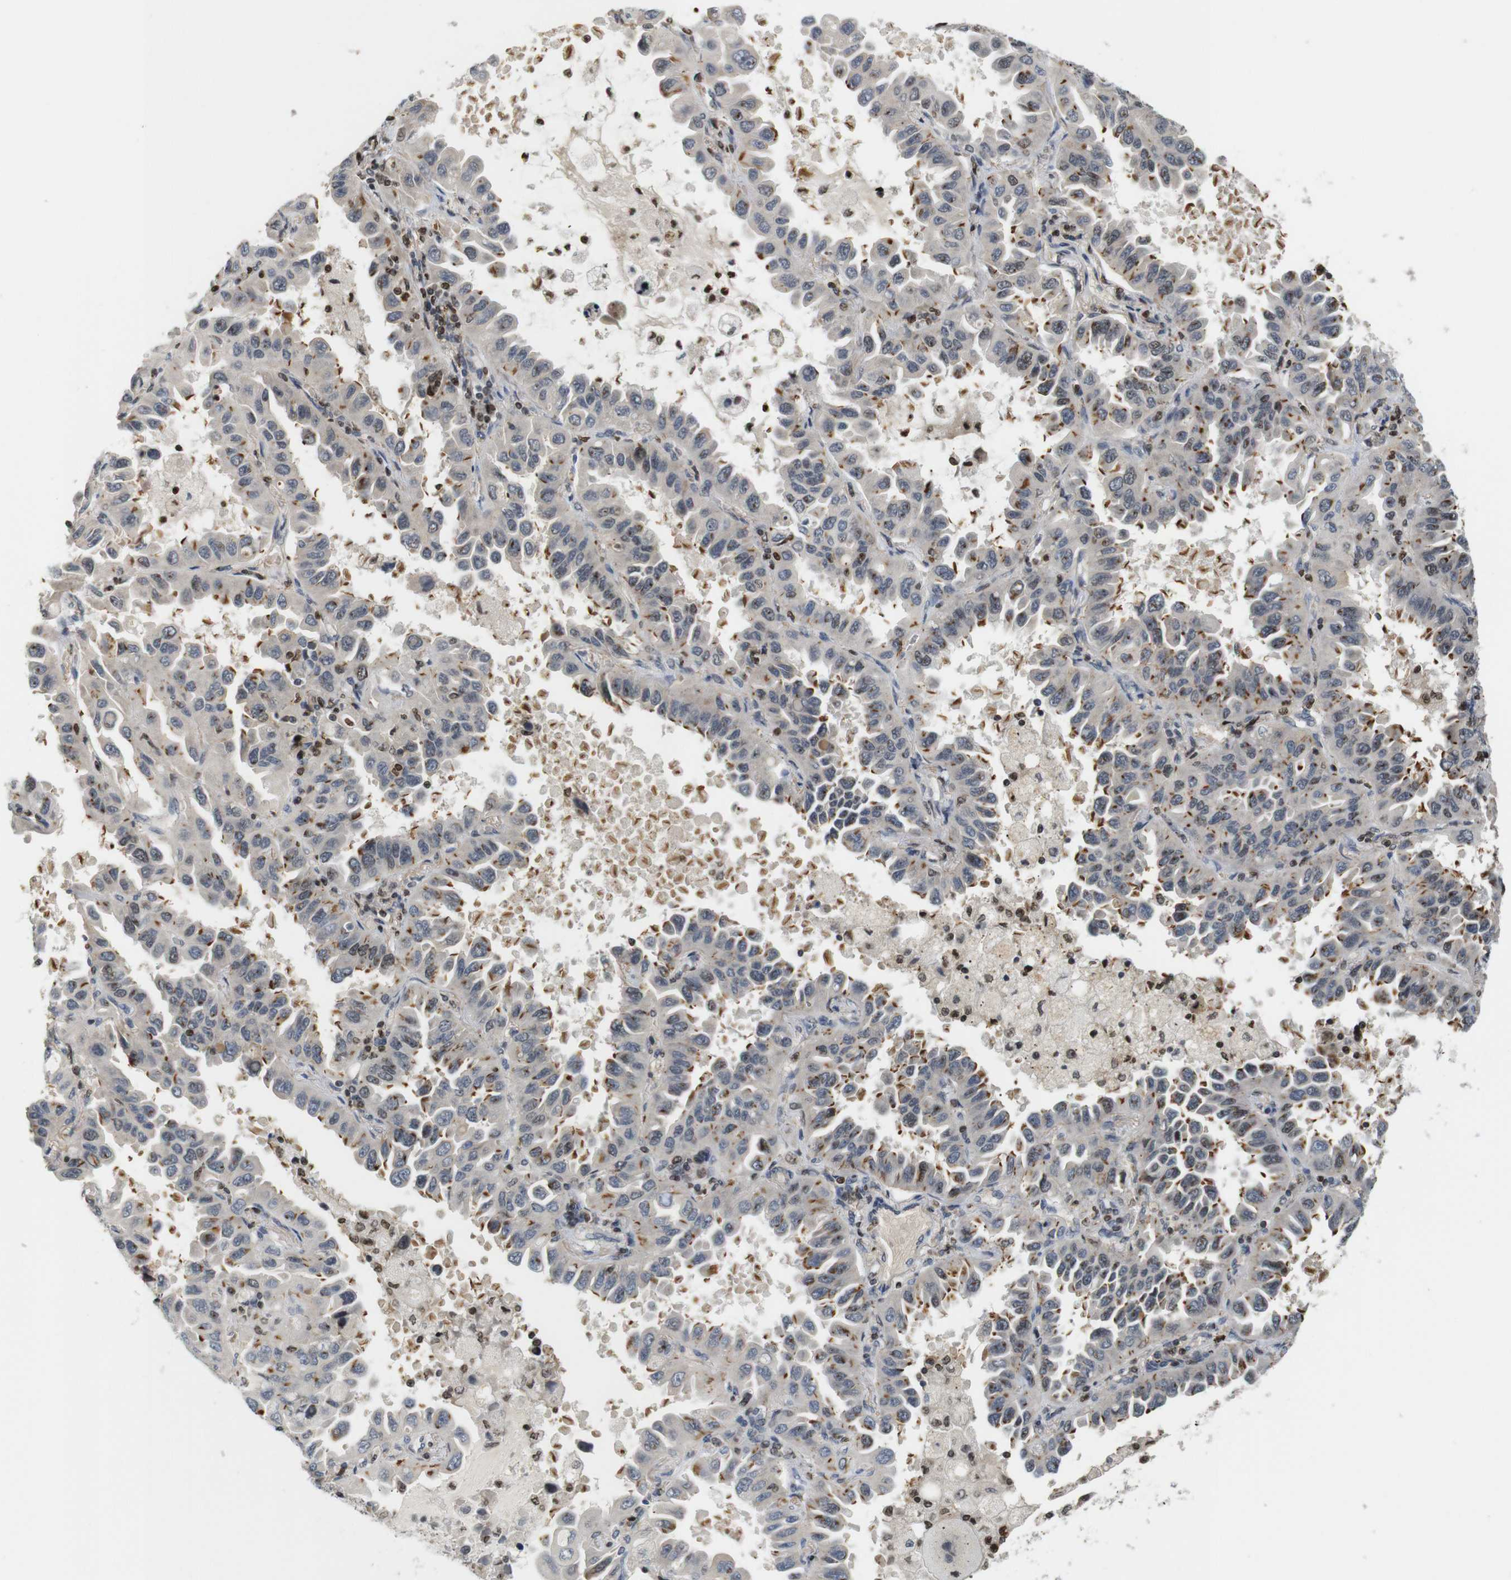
{"staining": {"intensity": "weak", "quantity": "<25%", "location": "nuclear"}, "tissue": "lung cancer", "cell_type": "Tumor cells", "image_type": "cancer", "snomed": [{"axis": "morphology", "description": "Adenocarcinoma, NOS"}, {"axis": "topography", "description": "Lung"}], "caption": "Tumor cells are negative for brown protein staining in lung adenocarcinoma. (DAB immunohistochemistry (IHC) visualized using brightfield microscopy, high magnification).", "gene": "MBD1", "patient": {"sex": "male", "age": 64}}